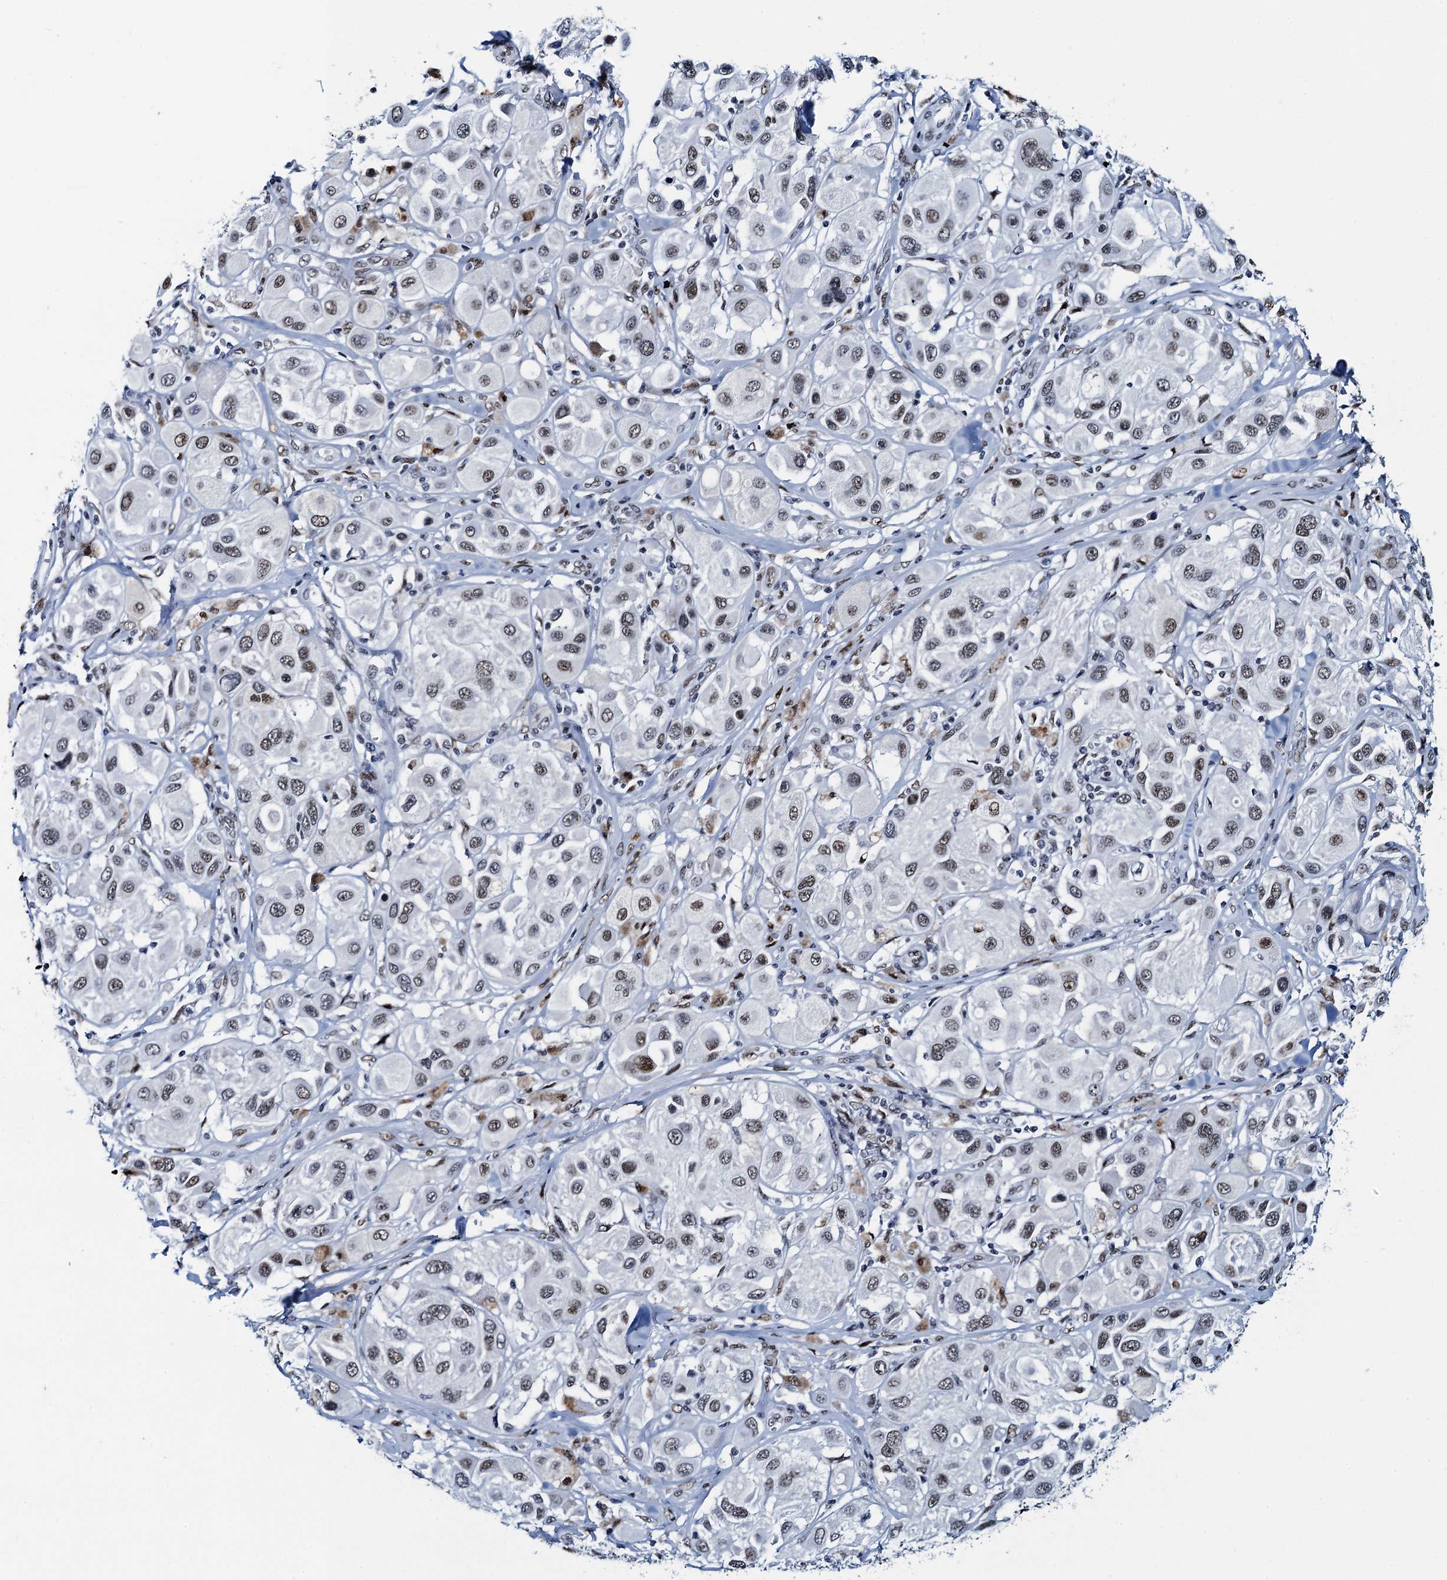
{"staining": {"intensity": "weak", "quantity": ">75%", "location": "nuclear"}, "tissue": "melanoma", "cell_type": "Tumor cells", "image_type": "cancer", "snomed": [{"axis": "morphology", "description": "Malignant melanoma, Metastatic site"}, {"axis": "topography", "description": "Skin"}], "caption": "Malignant melanoma (metastatic site) was stained to show a protein in brown. There is low levels of weak nuclear staining in approximately >75% of tumor cells.", "gene": "HNRNPUL2", "patient": {"sex": "male", "age": 41}}